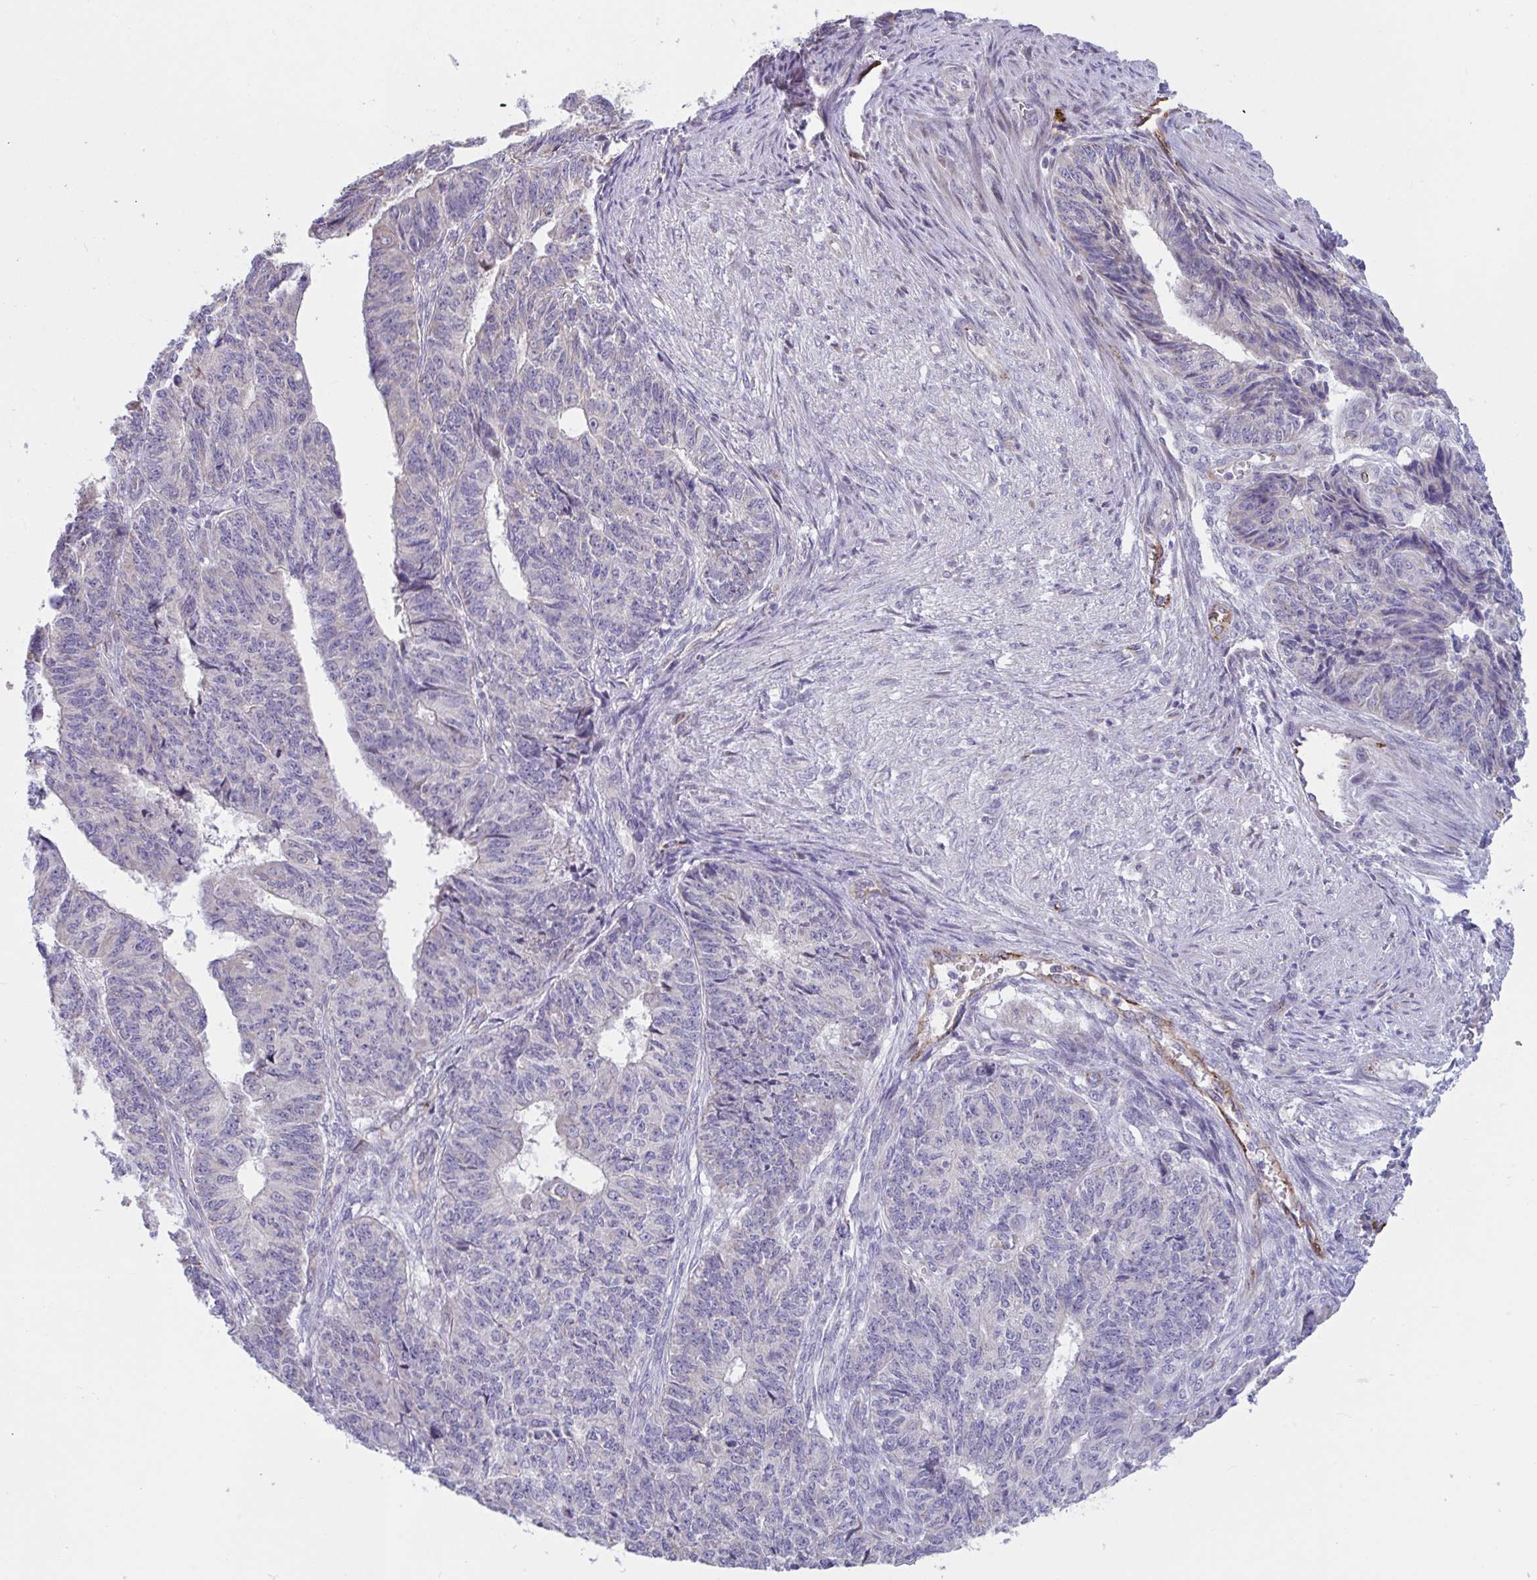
{"staining": {"intensity": "negative", "quantity": "none", "location": "none"}, "tissue": "endometrial cancer", "cell_type": "Tumor cells", "image_type": "cancer", "snomed": [{"axis": "morphology", "description": "Adenocarcinoma, NOS"}, {"axis": "topography", "description": "Endometrium"}], "caption": "The photomicrograph exhibits no staining of tumor cells in adenocarcinoma (endometrial). Brightfield microscopy of IHC stained with DAB (3,3'-diaminobenzidine) (brown) and hematoxylin (blue), captured at high magnification.", "gene": "IL37", "patient": {"sex": "female", "age": 32}}